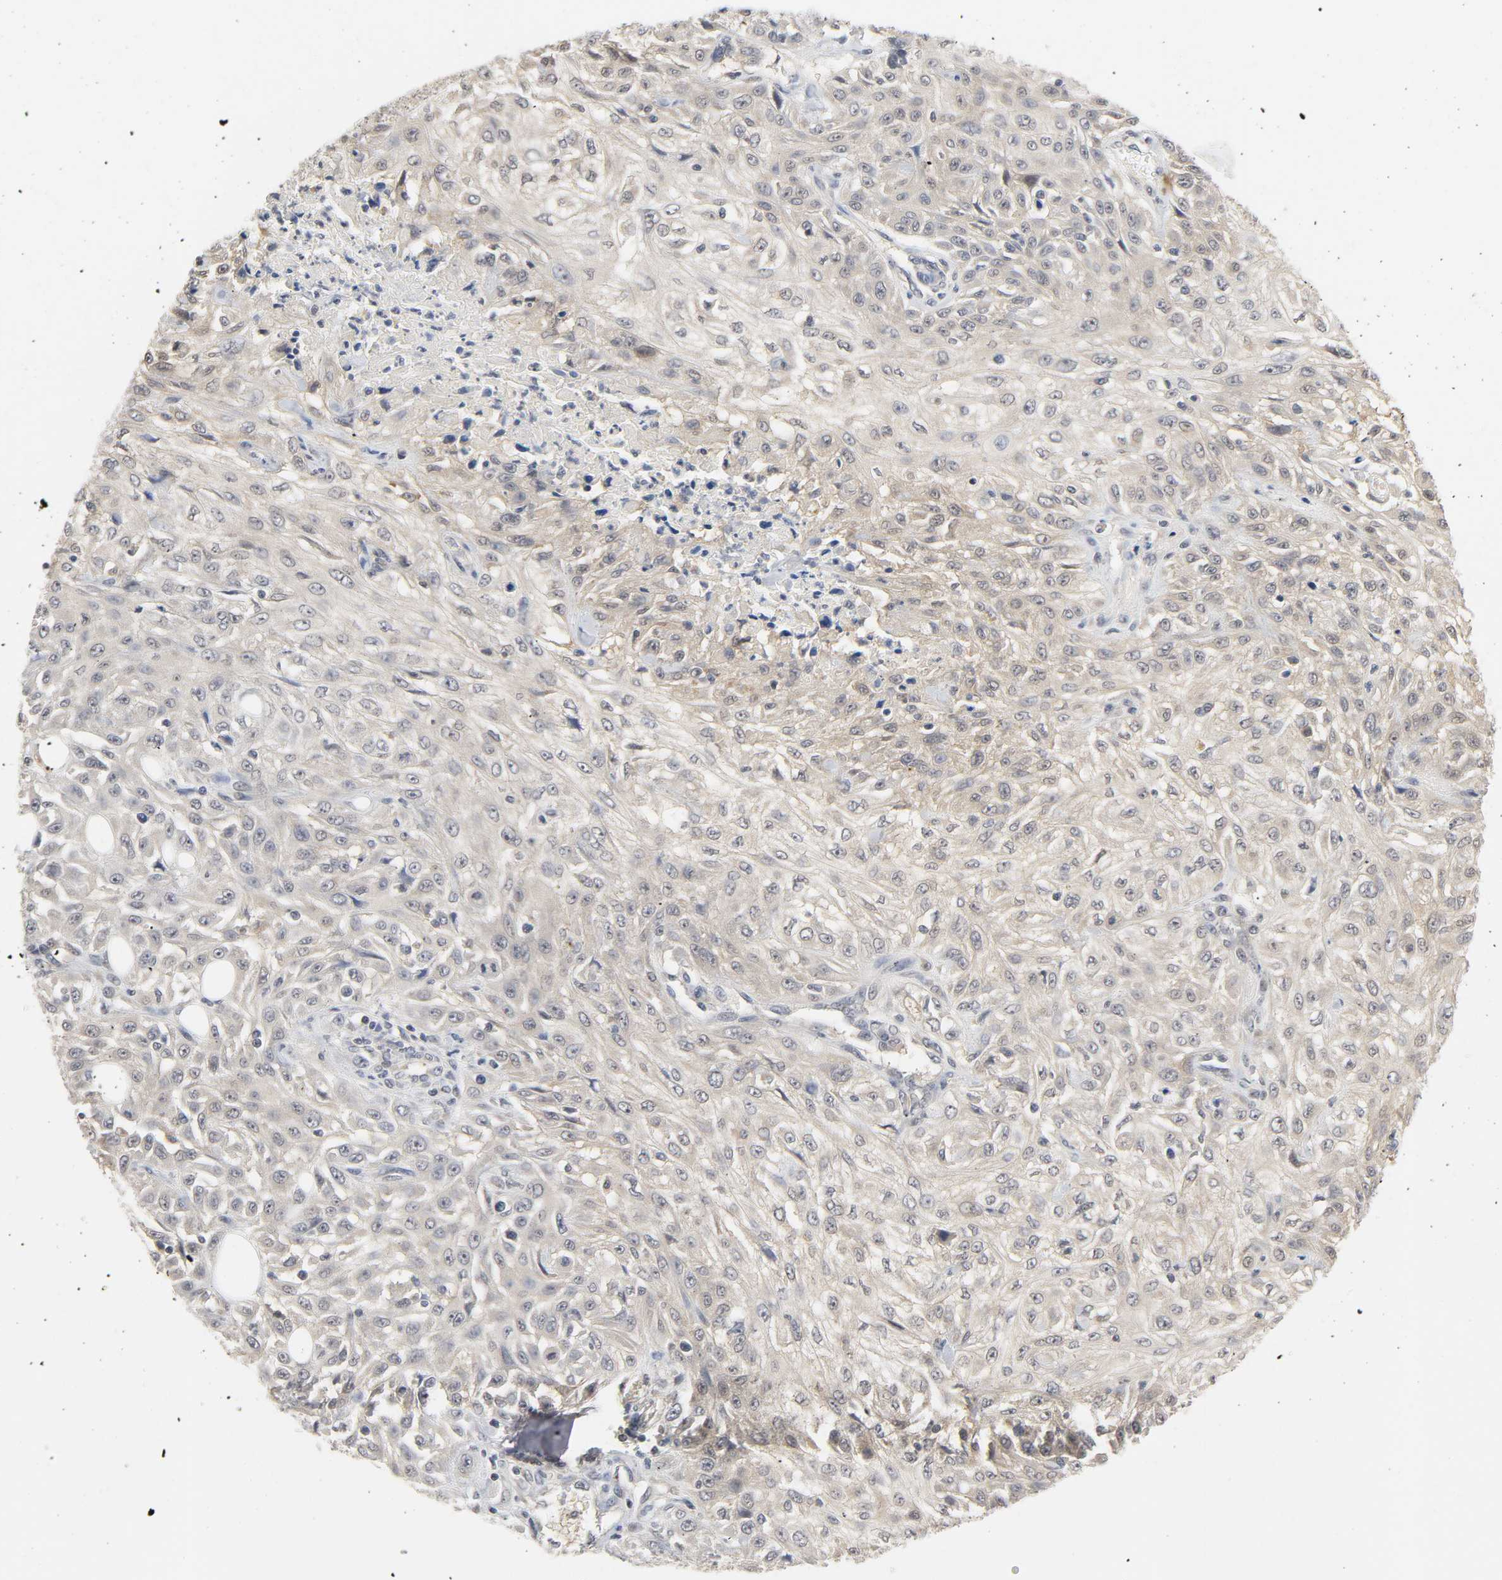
{"staining": {"intensity": "negative", "quantity": "none", "location": "none"}, "tissue": "skin cancer", "cell_type": "Tumor cells", "image_type": "cancer", "snomed": [{"axis": "morphology", "description": "Squamous cell carcinoma, NOS"}, {"axis": "topography", "description": "Skin"}], "caption": "DAB immunohistochemical staining of human skin squamous cell carcinoma displays no significant positivity in tumor cells. (Stains: DAB (3,3'-diaminobenzidine) IHC with hematoxylin counter stain, Microscopy: brightfield microscopy at high magnification).", "gene": "MIF", "patient": {"sex": "male", "age": 75}}